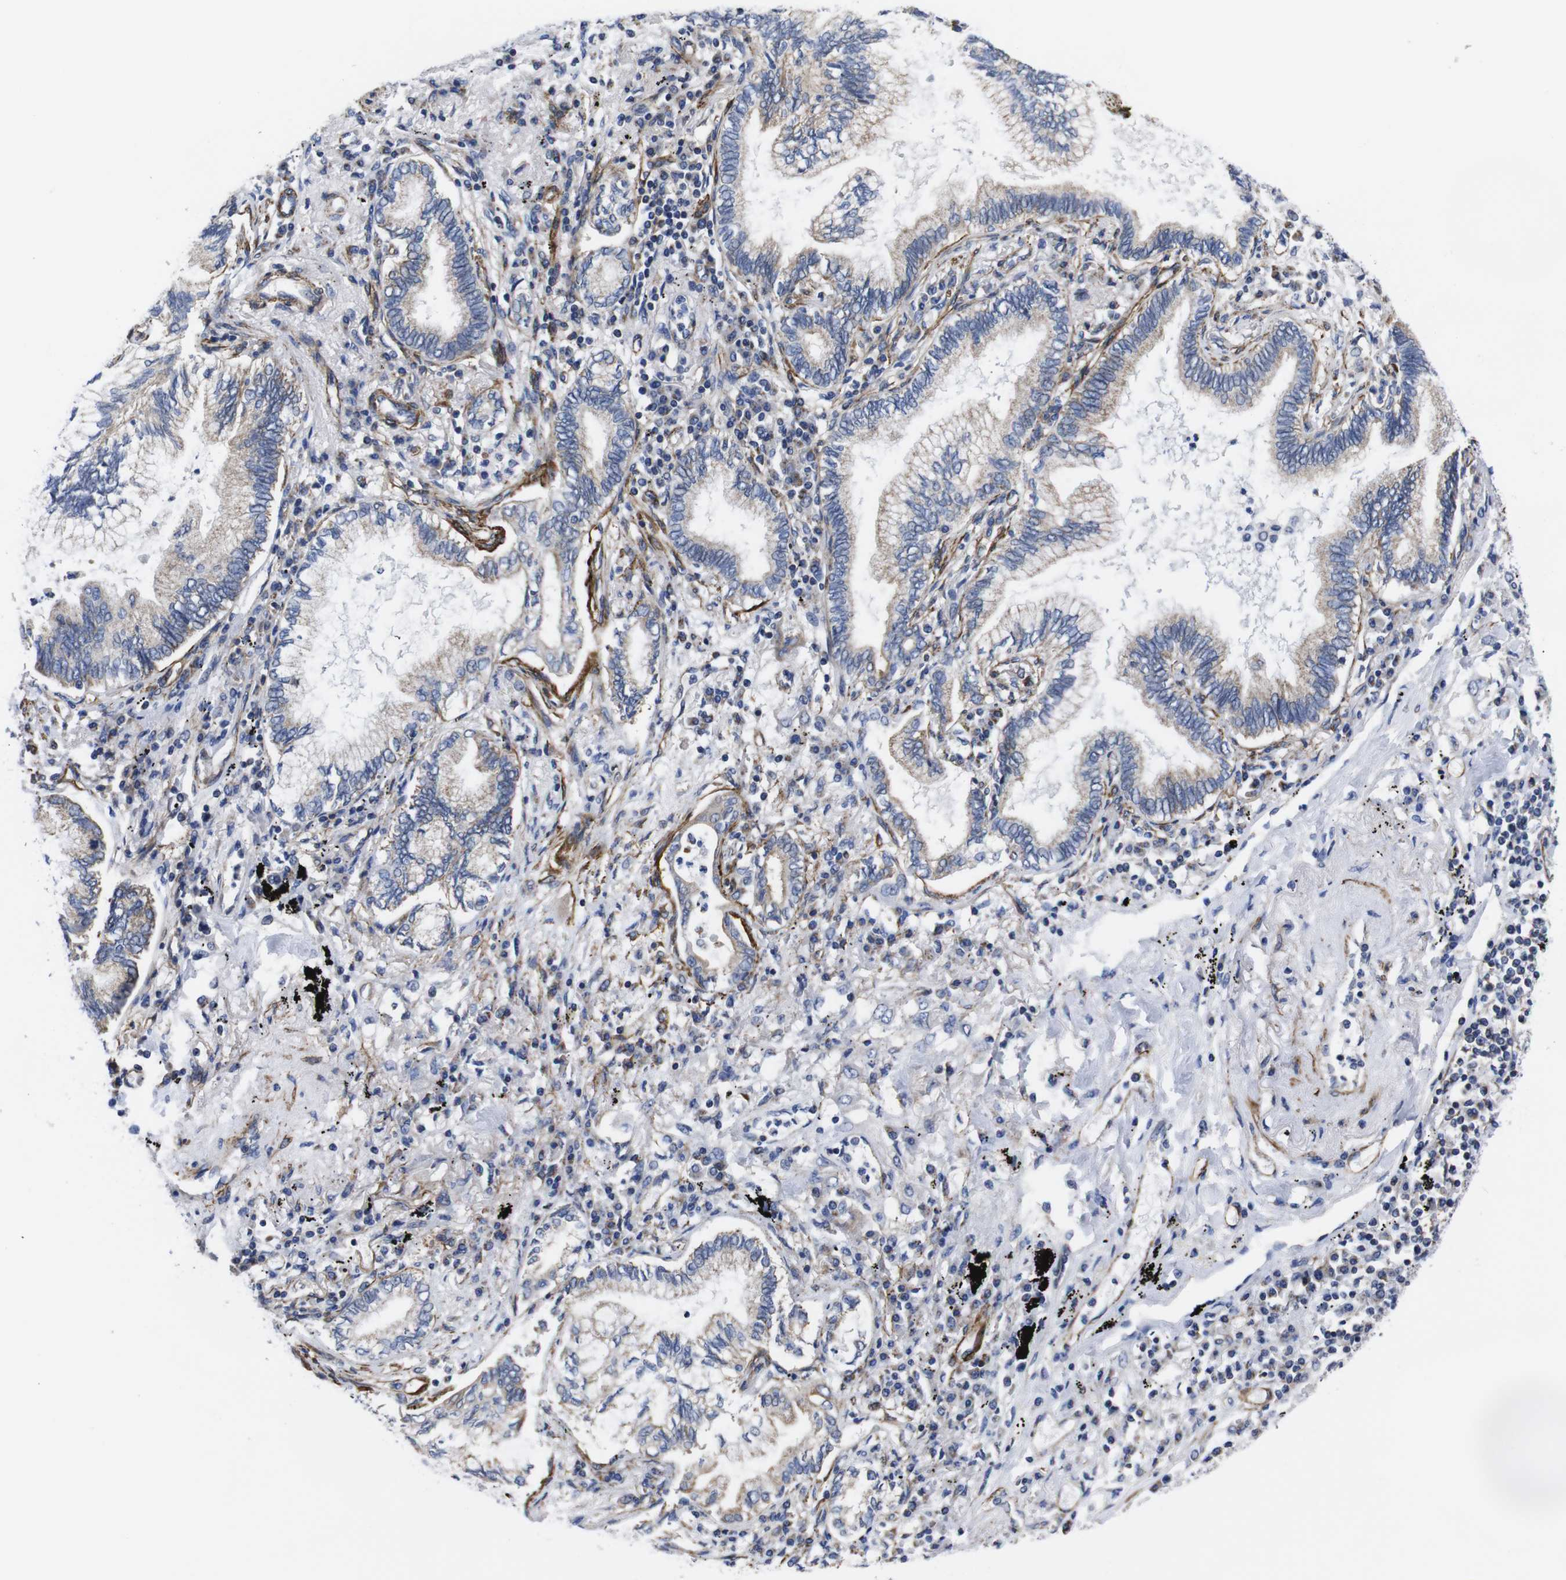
{"staining": {"intensity": "weak", "quantity": ">75%", "location": "cytoplasmic/membranous"}, "tissue": "lung cancer", "cell_type": "Tumor cells", "image_type": "cancer", "snomed": [{"axis": "morphology", "description": "Normal tissue, NOS"}, {"axis": "morphology", "description": "Adenocarcinoma, NOS"}, {"axis": "topography", "description": "Bronchus"}, {"axis": "topography", "description": "Lung"}], "caption": "Tumor cells display weak cytoplasmic/membranous expression in approximately >75% of cells in lung adenocarcinoma. The protein of interest is stained brown, and the nuclei are stained in blue (DAB IHC with brightfield microscopy, high magnification).", "gene": "WNT10A", "patient": {"sex": "female", "age": 70}}